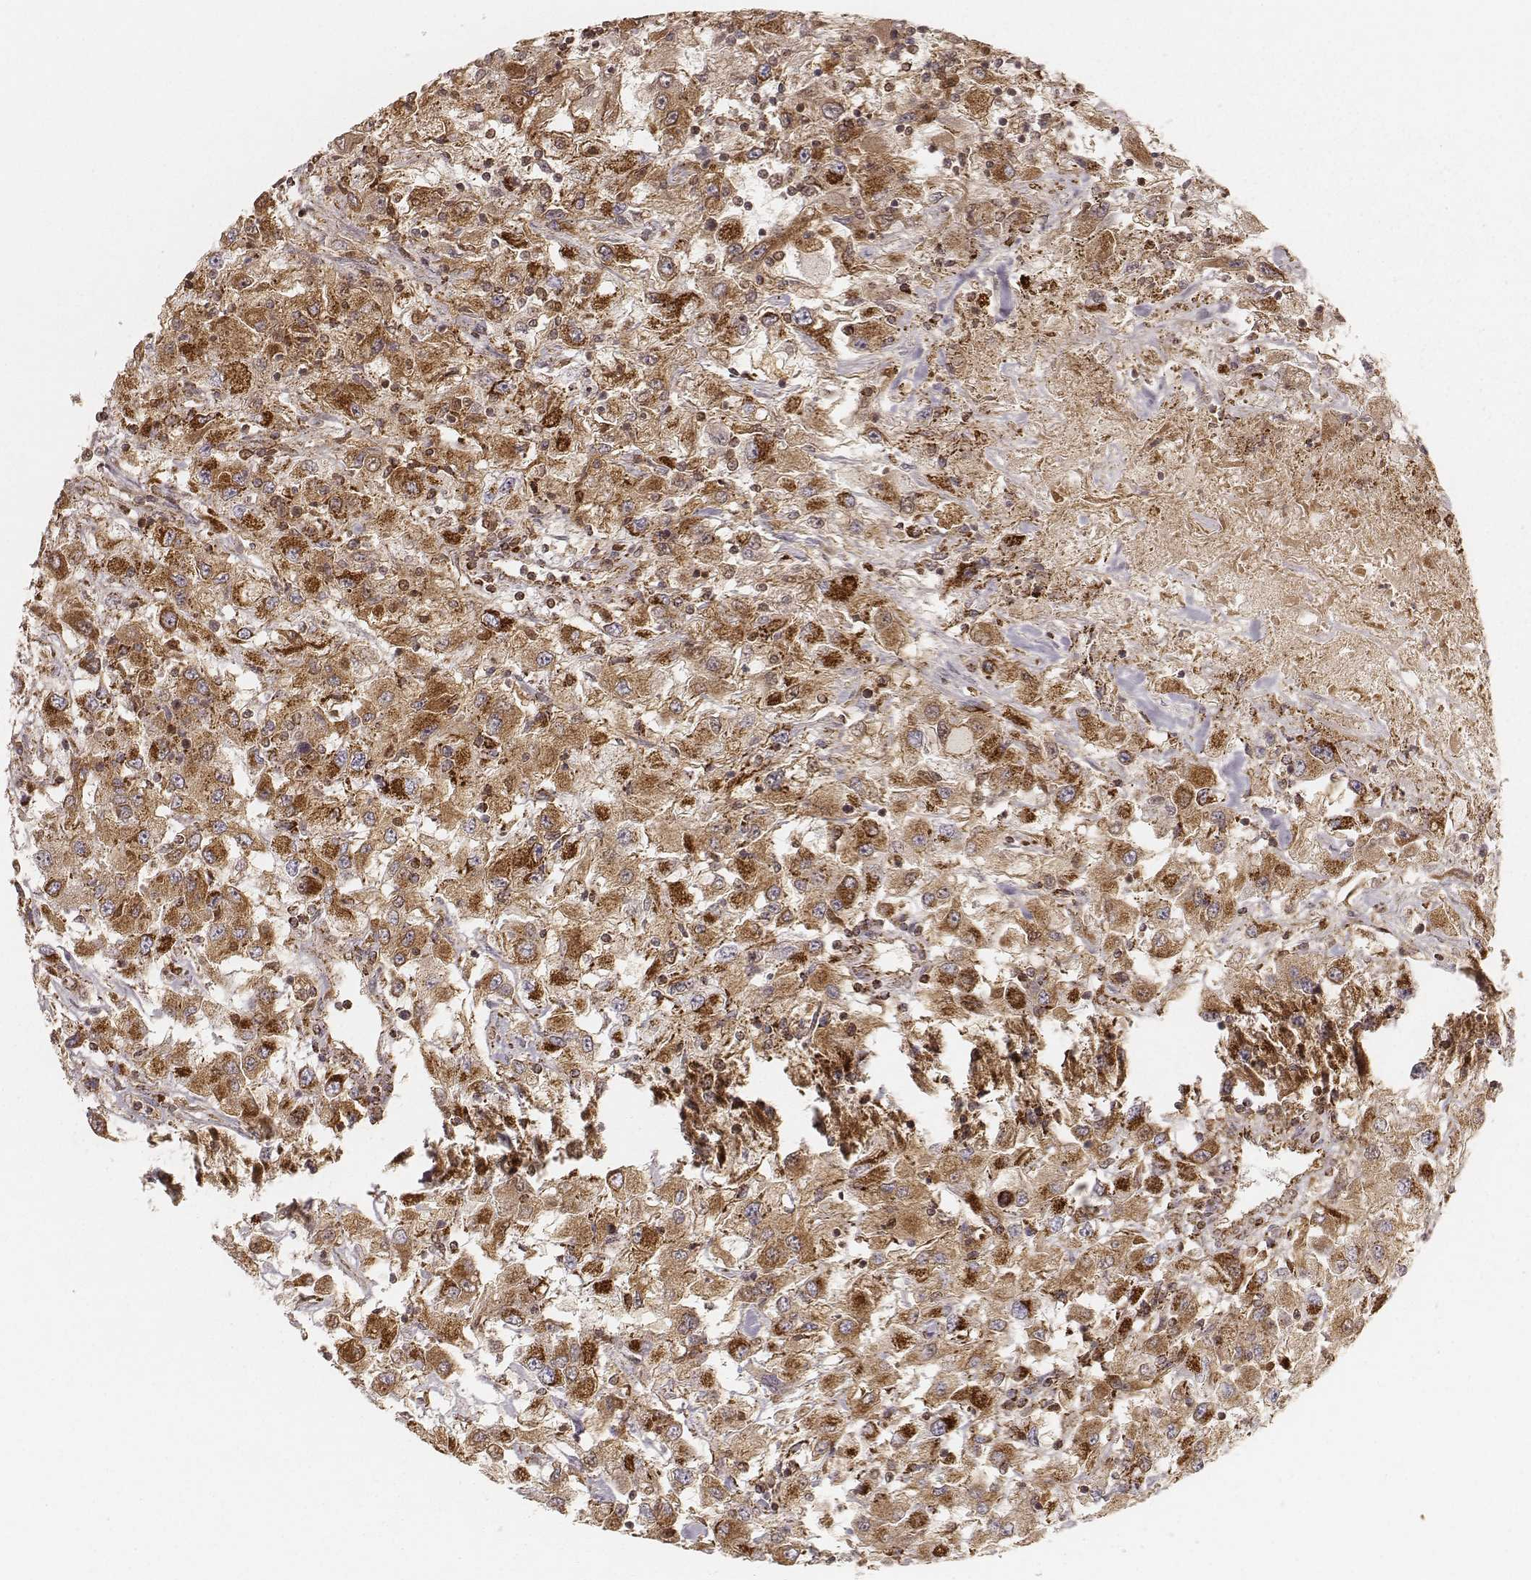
{"staining": {"intensity": "strong", "quantity": ">75%", "location": "cytoplasmic/membranous"}, "tissue": "renal cancer", "cell_type": "Tumor cells", "image_type": "cancer", "snomed": [{"axis": "morphology", "description": "Adenocarcinoma, NOS"}, {"axis": "topography", "description": "Kidney"}], "caption": "A high-resolution image shows IHC staining of renal adenocarcinoma, which shows strong cytoplasmic/membranous expression in approximately >75% of tumor cells.", "gene": "CS", "patient": {"sex": "female", "age": 67}}